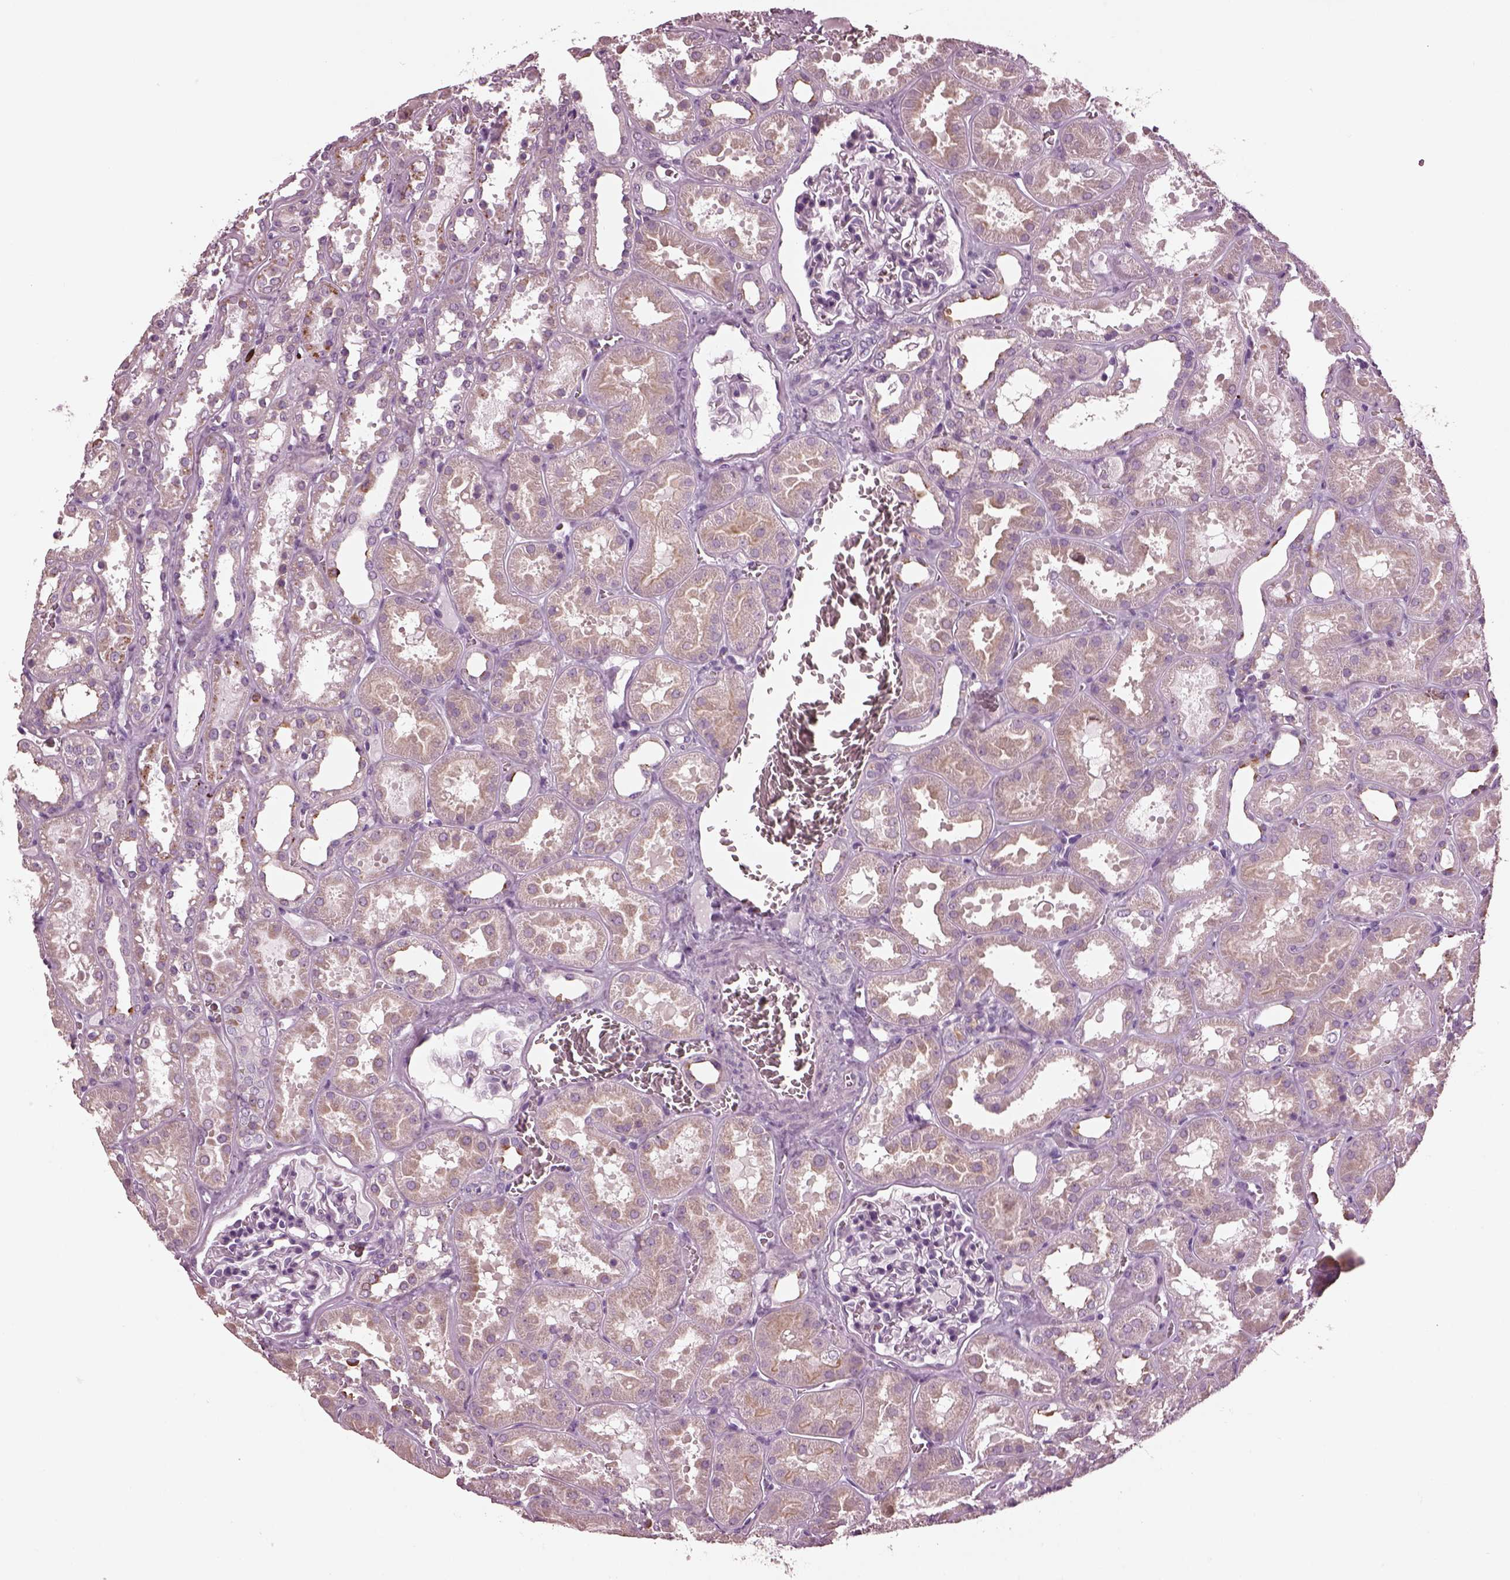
{"staining": {"intensity": "negative", "quantity": "none", "location": "none"}, "tissue": "kidney", "cell_type": "Cells in glomeruli", "image_type": "normal", "snomed": [{"axis": "morphology", "description": "Normal tissue, NOS"}, {"axis": "topography", "description": "Kidney"}], "caption": "Human kidney stained for a protein using immunohistochemistry (IHC) demonstrates no positivity in cells in glomeruli.", "gene": "SLAMF8", "patient": {"sex": "female", "age": 41}}